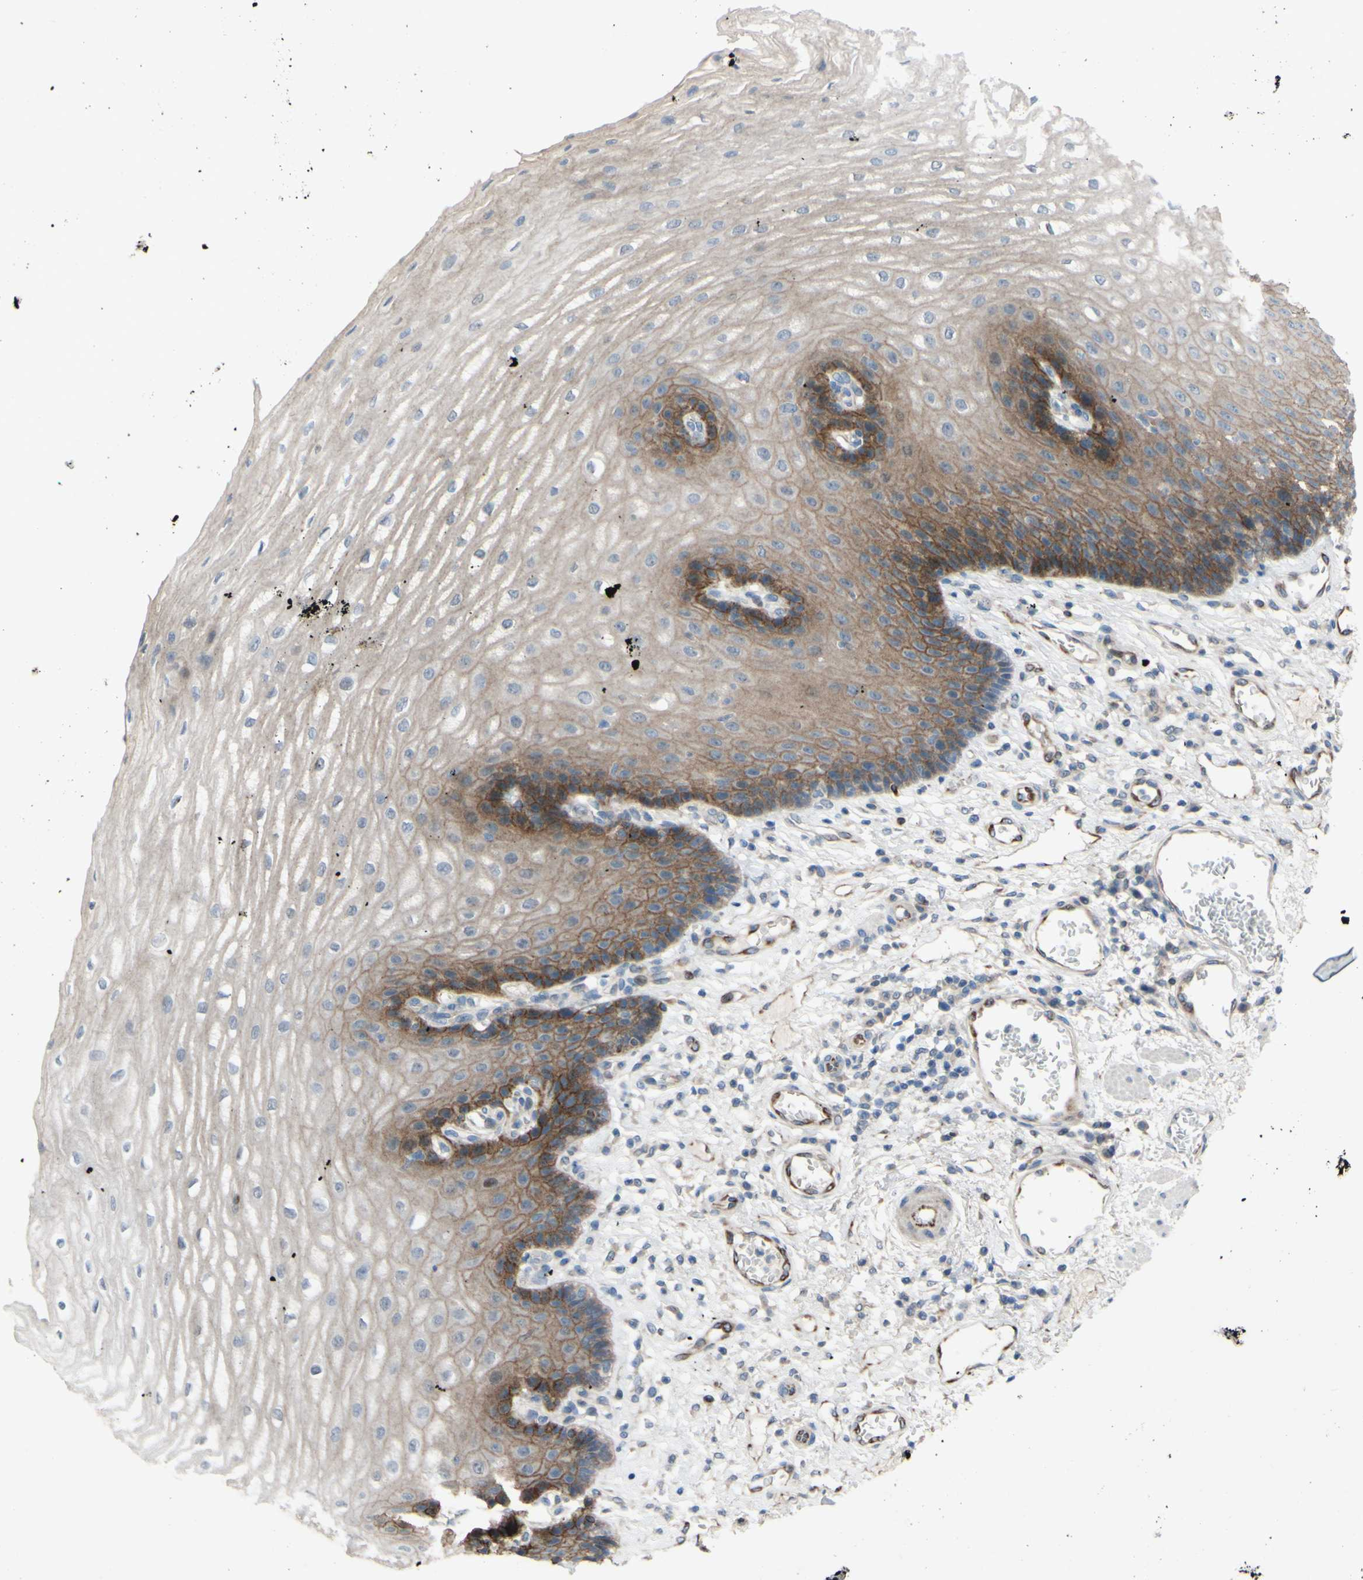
{"staining": {"intensity": "moderate", "quantity": "25%-75%", "location": "cytoplasmic/membranous"}, "tissue": "esophagus", "cell_type": "Squamous epithelial cells", "image_type": "normal", "snomed": [{"axis": "morphology", "description": "Normal tissue, NOS"}, {"axis": "topography", "description": "Esophagus"}], "caption": "Benign esophagus displays moderate cytoplasmic/membranous expression in approximately 25%-75% of squamous epithelial cells.", "gene": "CDCP1", "patient": {"sex": "male", "age": 54}}